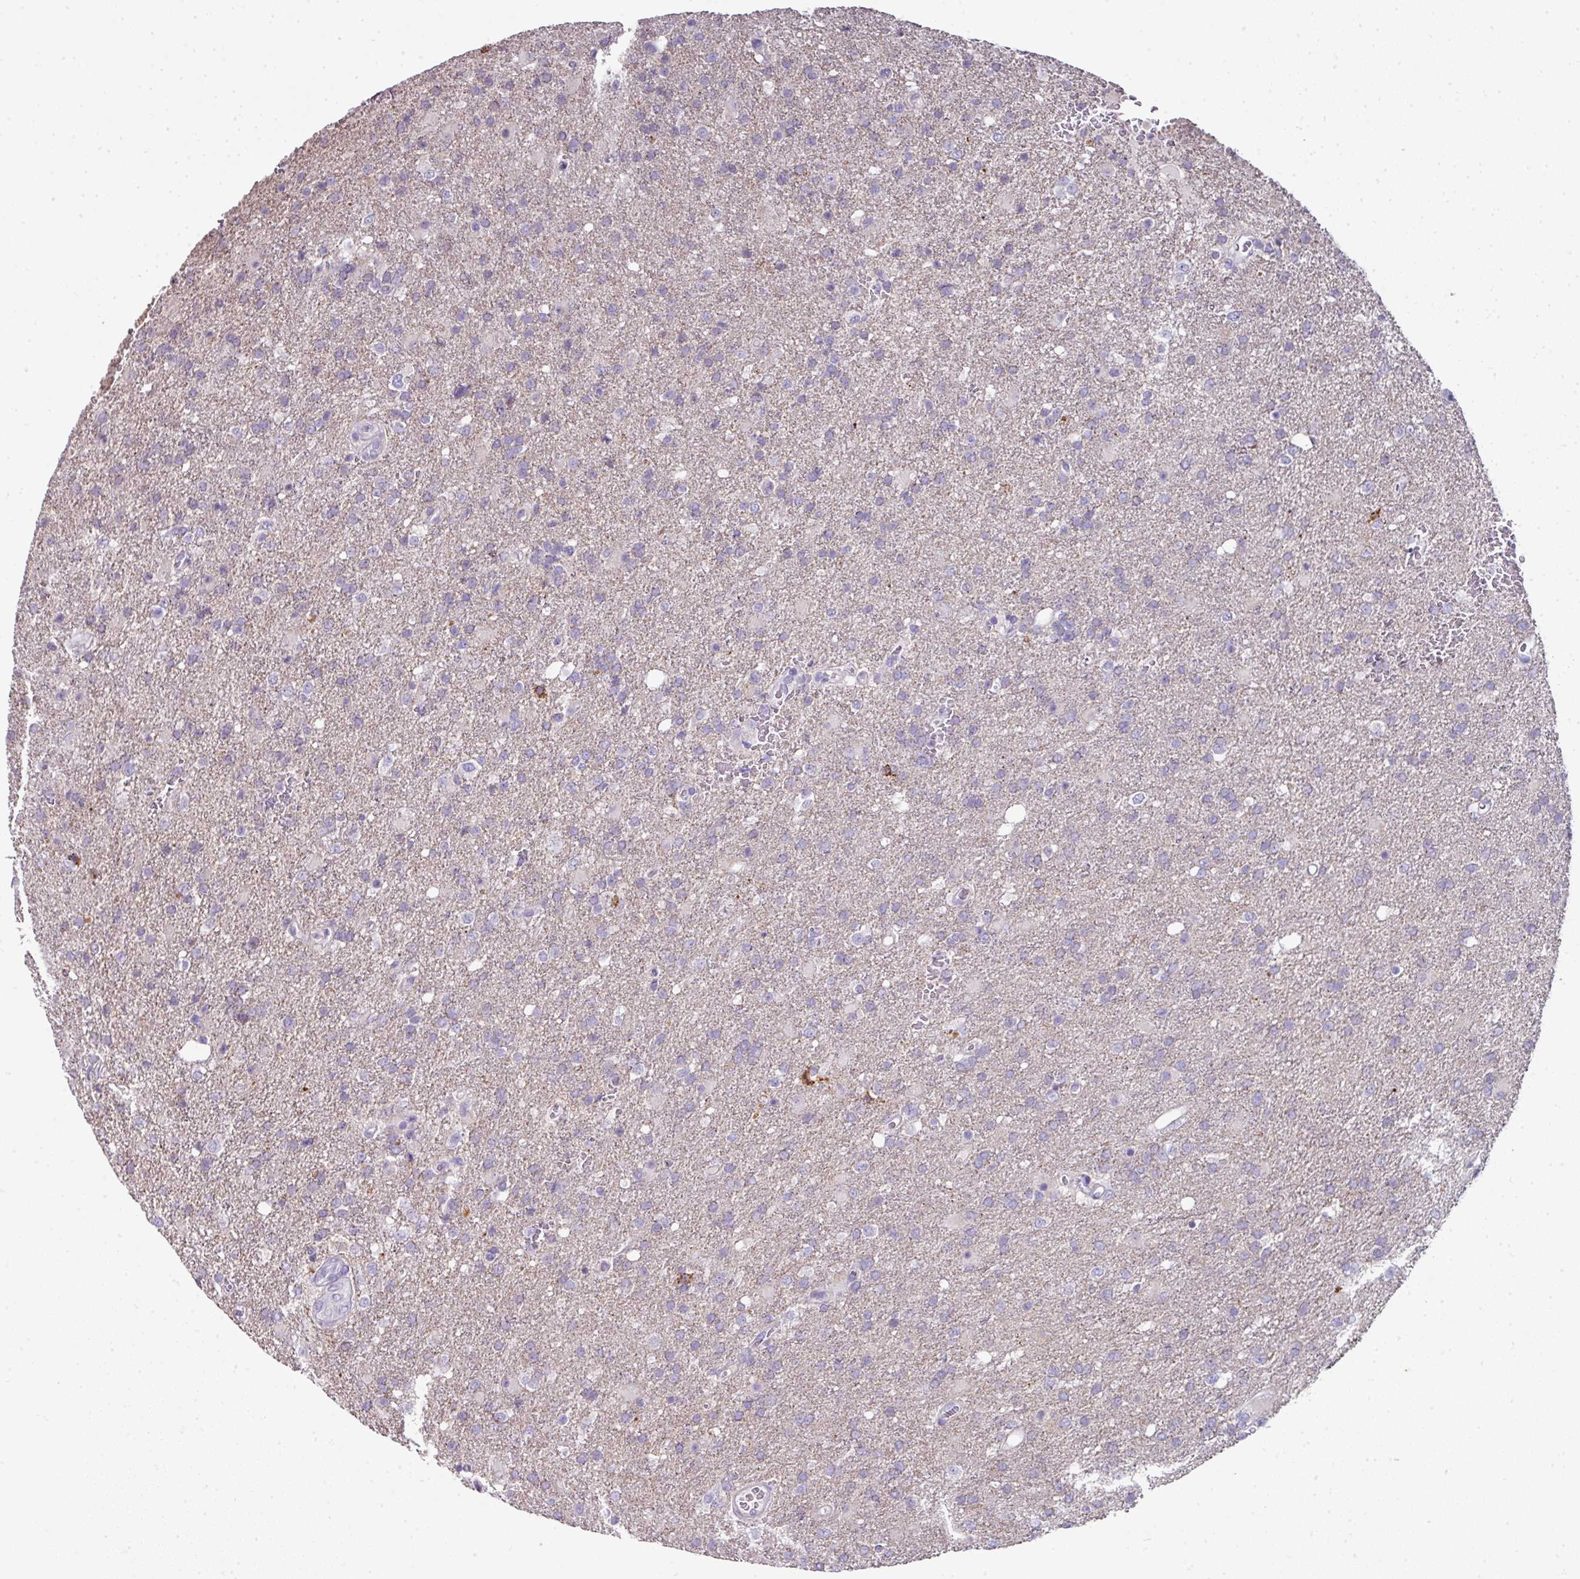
{"staining": {"intensity": "negative", "quantity": "none", "location": "none"}, "tissue": "glioma", "cell_type": "Tumor cells", "image_type": "cancer", "snomed": [{"axis": "morphology", "description": "Glioma, malignant, High grade"}, {"axis": "topography", "description": "Brain"}], "caption": "There is no significant expression in tumor cells of malignant glioma (high-grade).", "gene": "ANKRD18A", "patient": {"sex": "female", "age": 74}}